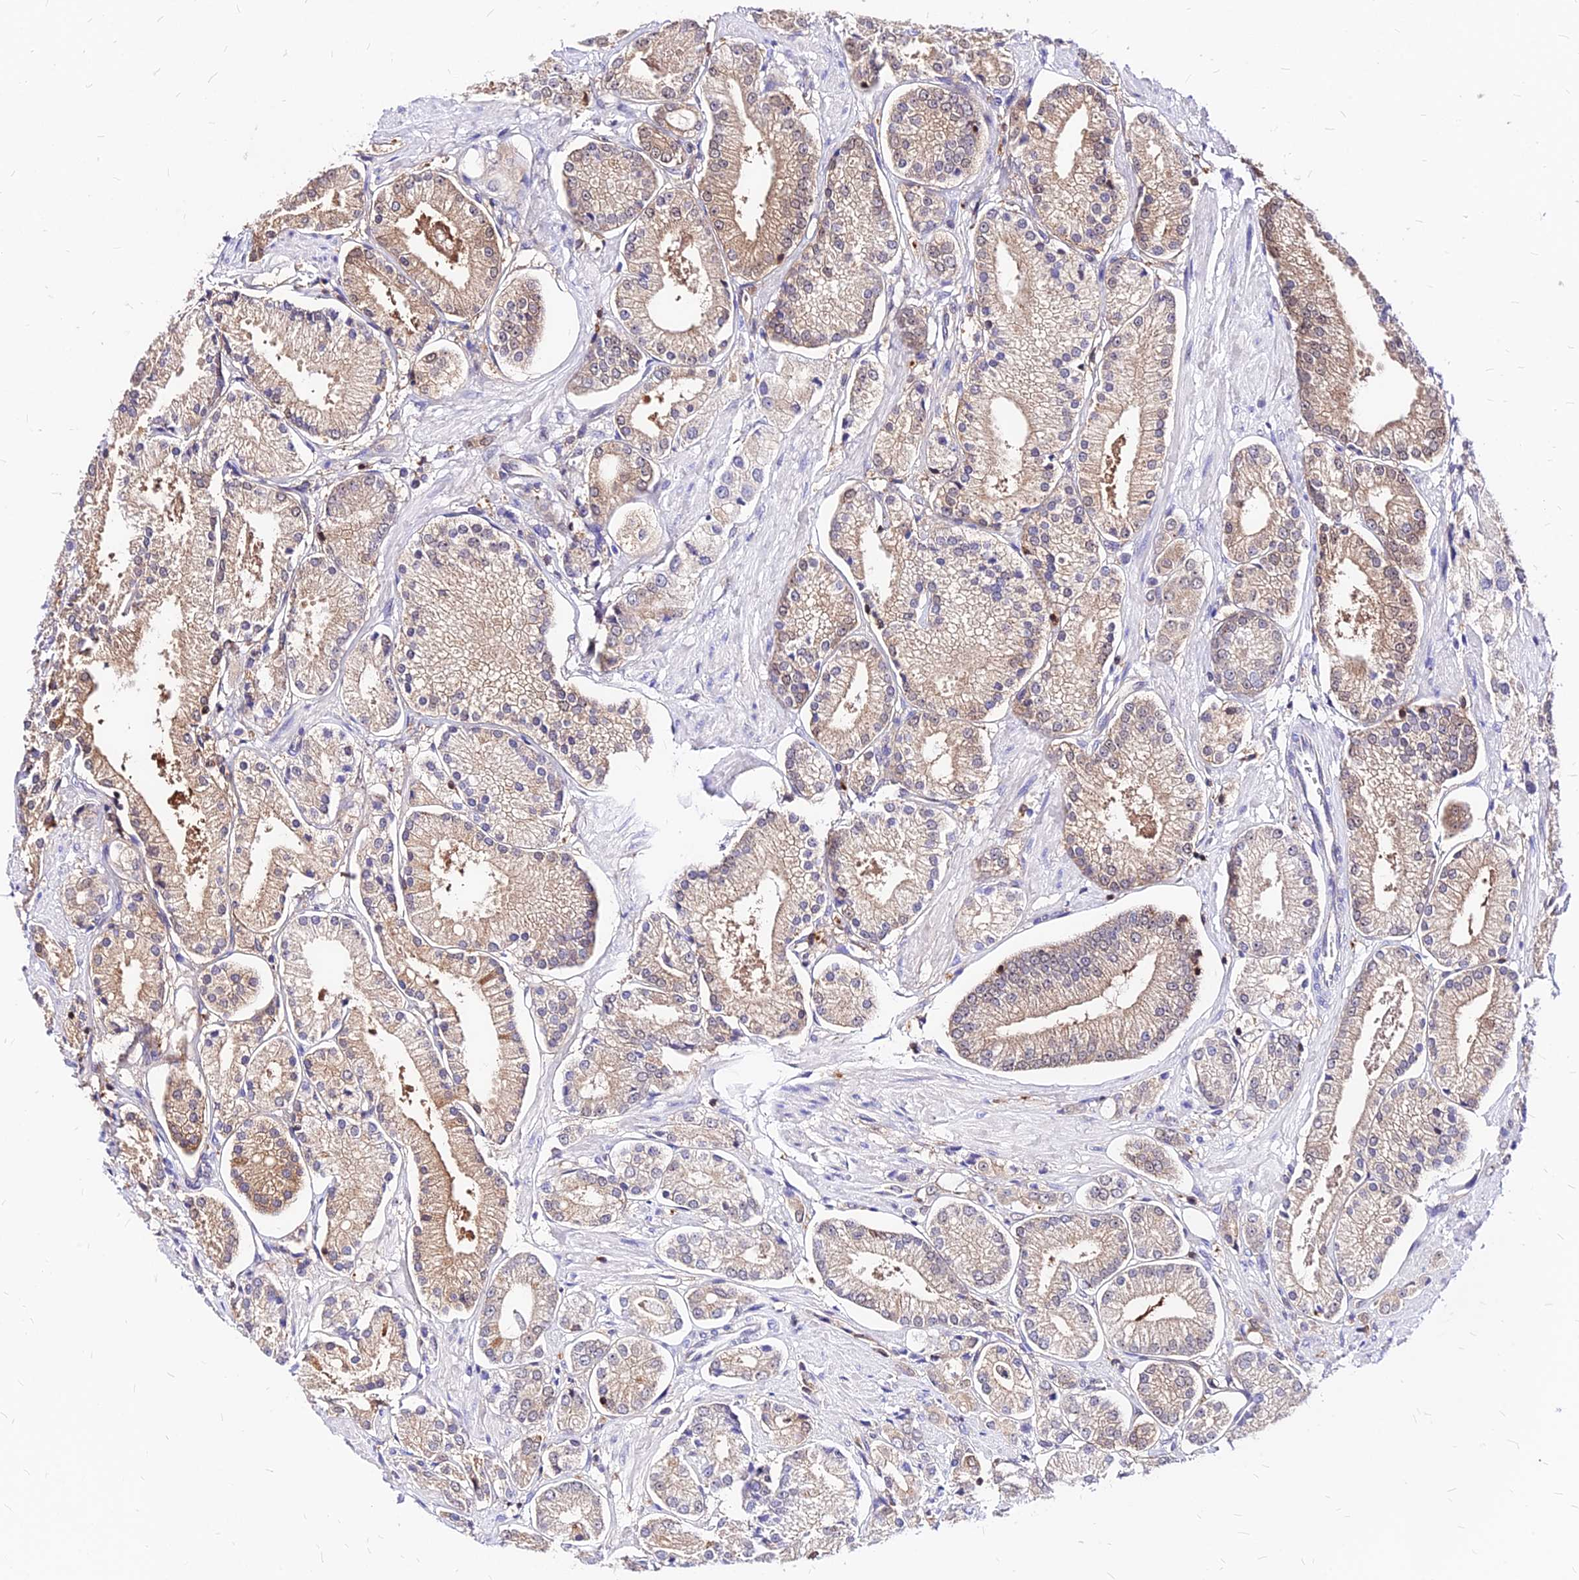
{"staining": {"intensity": "weak", "quantity": "25%-75%", "location": "cytoplasmic/membranous"}, "tissue": "prostate cancer", "cell_type": "Tumor cells", "image_type": "cancer", "snomed": [{"axis": "morphology", "description": "Adenocarcinoma, High grade"}, {"axis": "topography", "description": "Prostate and seminal vesicle, NOS"}], "caption": "Tumor cells display weak cytoplasmic/membranous positivity in about 25%-75% of cells in prostate cancer. (Stains: DAB in brown, nuclei in blue, Microscopy: brightfield microscopy at high magnification).", "gene": "PAXX", "patient": {"sex": "male", "age": 64}}